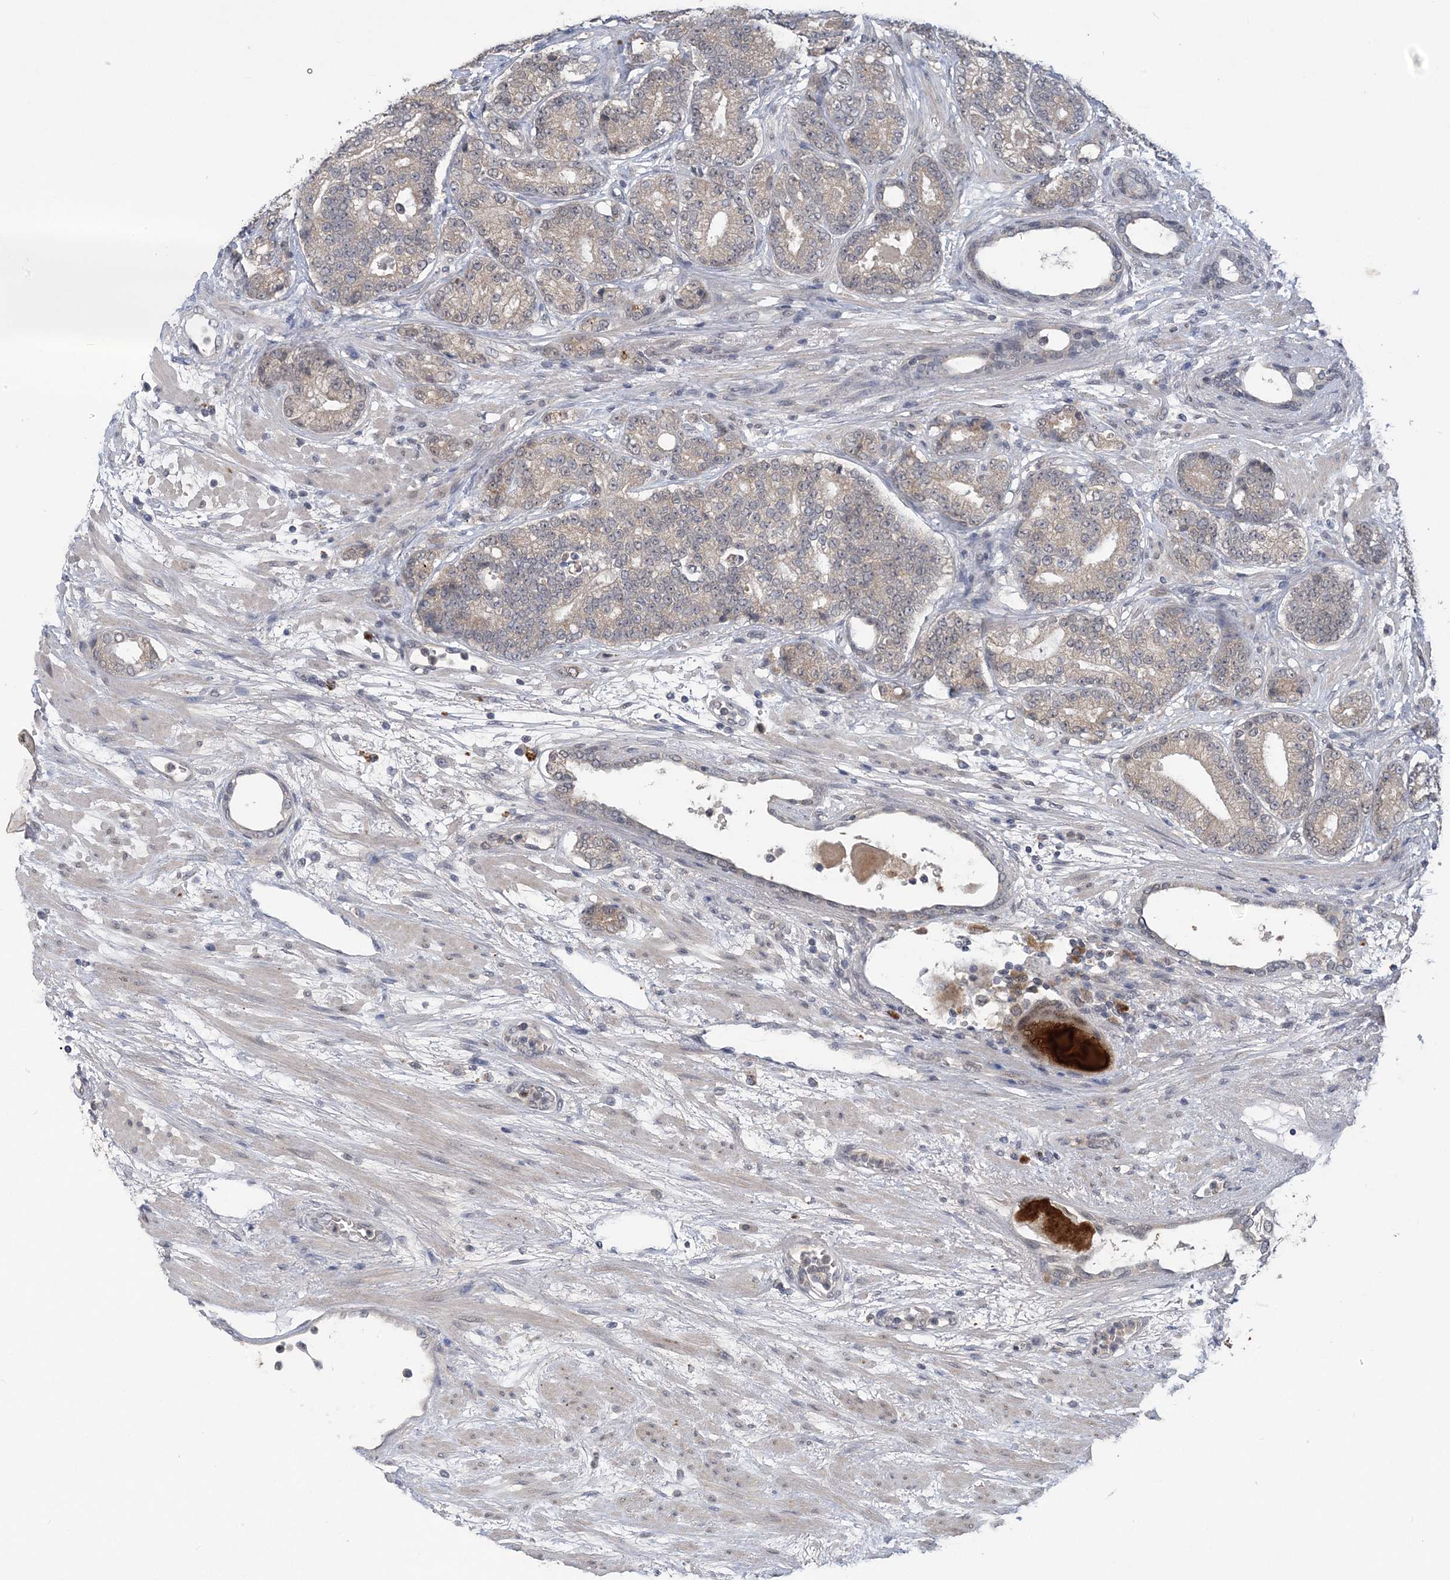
{"staining": {"intensity": "weak", "quantity": "<25%", "location": "cytoplasmic/membranous"}, "tissue": "prostate cancer", "cell_type": "Tumor cells", "image_type": "cancer", "snomed": [{"axis": "morphology", "description": "Adenocarcinoma, High grade"}, {"axis": "topography", "description": "Prostate"}], "caption": "Immunohistochemistry histopathology image of neoplastic tissue: human prostate cancer (adenocarcinoma (high-grade)) stained with DAB shows no significant protein expression in tumor cells.", "gene": "ZBTB7A", "patient": {"sex": "male", "age": 61}}